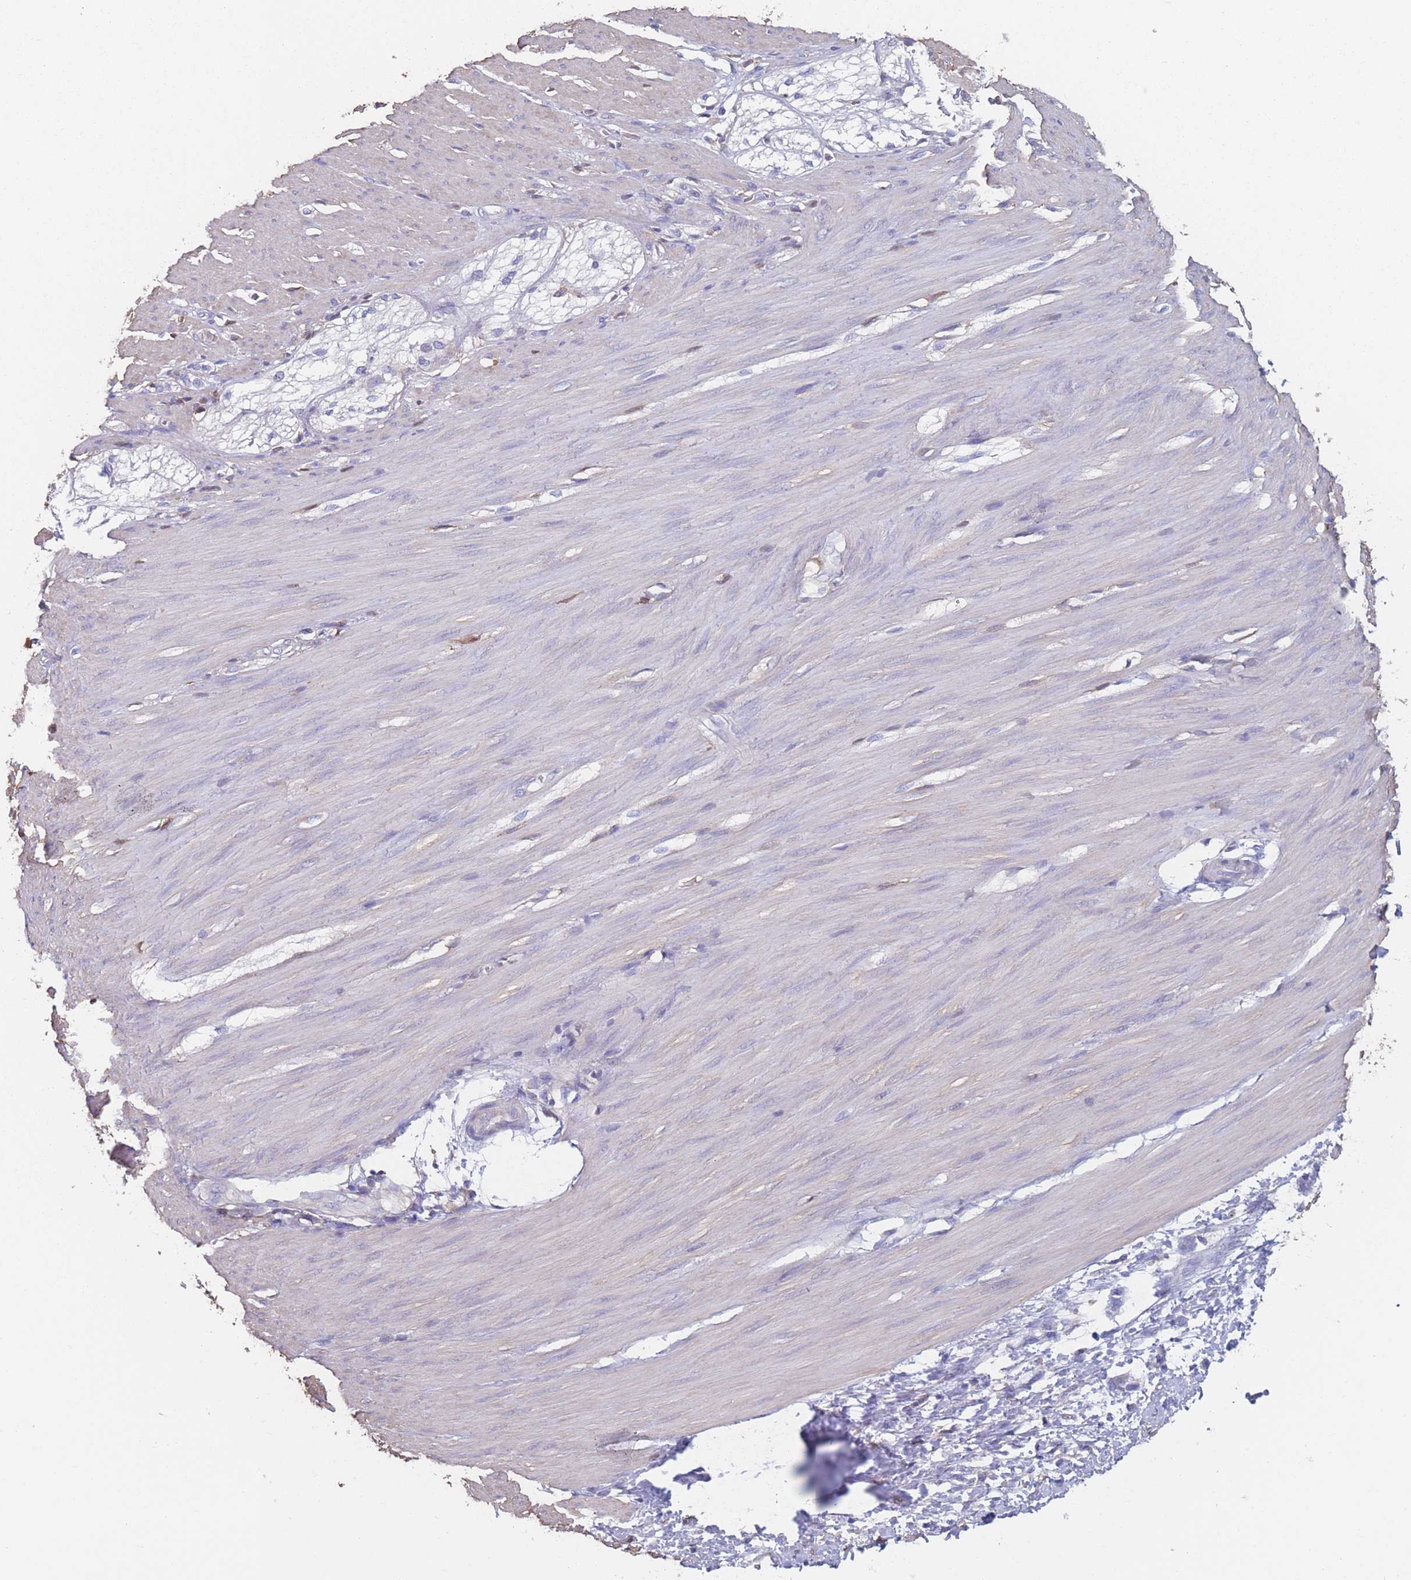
{"staining": {"intensity": "negative", "quantity": "none", "location": "none"}, "tissue": "smooth muscle", "cell_type": "Smooth muscle cells", "image_type": "normal", "snomed": [{"axis": "morphology", "description": "Normal tissue, NOS"}, {"axis": "morphology", "description": "Adenocarcinoma, NOS"}, {"axis": "topography", "description": "Colon"}, {"axis": "topography", "description": "Peripheral nerve tissue"}], "caption": "Photomicrograph shows no protein expression in smooth muscle cells of normal smooth muscle. Brightfield microscopy of IHC stained with DAB (3,3'-diaminobenzidine) (brown) and hematoxylin (blue), captured at high magnification.", "gene": "ADH1A", "patient": {"sex": "male", "age": 14}}